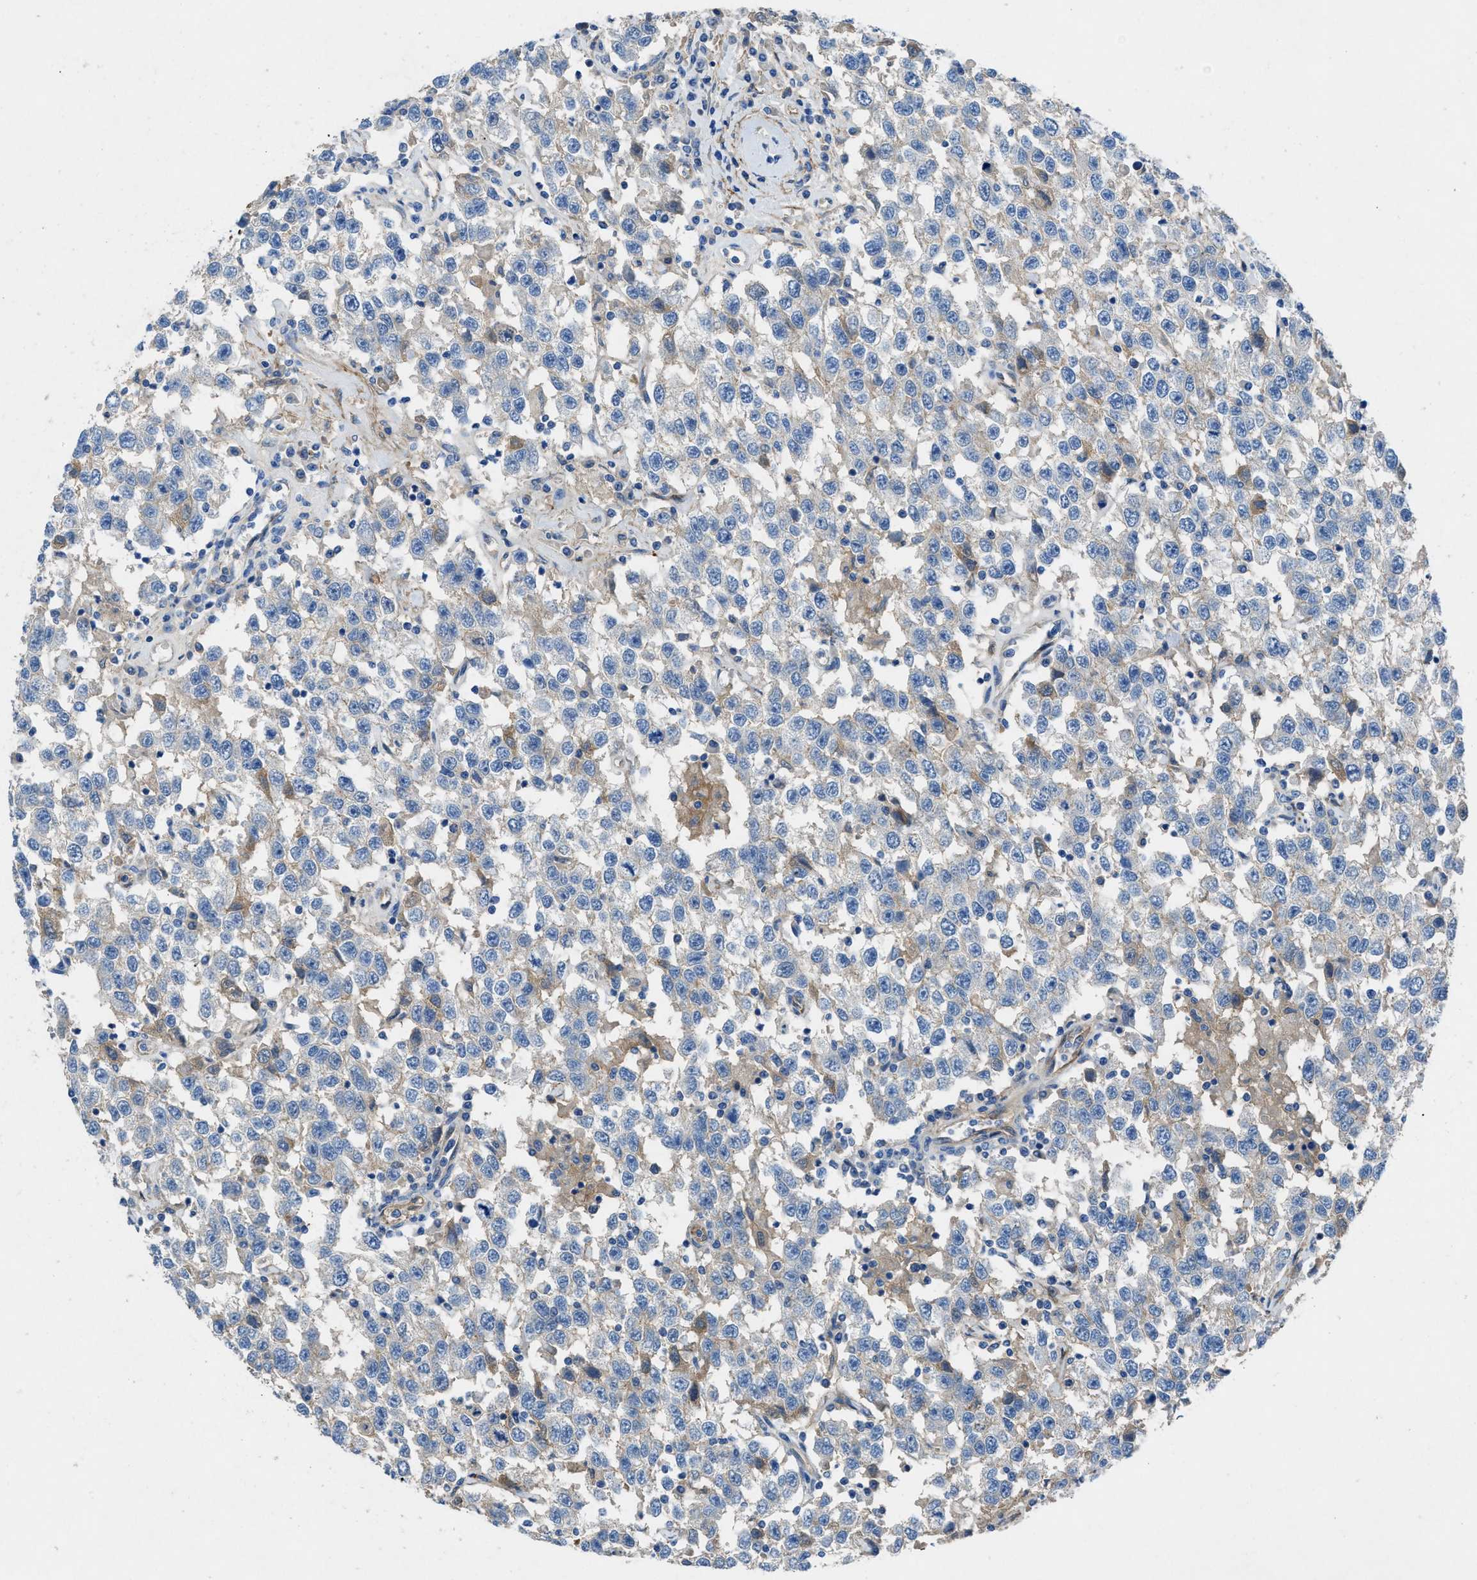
{"staining": {"intensity": "weak", "quantity": "<25%", "location": "cytoplasmic/membranous"}, "tissue": "testis cancer", "cell_type": "Tumor cells", "image_type": "cancer", "snomed": [{"axis": "morphology", "description": "Seminoma, NOS"}, {"axis": "topography", "description": "Testis"}], "caption": "IHC of testis cancer reveals no expression in tumor cells.", "gene": "PTGFRN", "patient": {"sex": "male", "age": 41}}